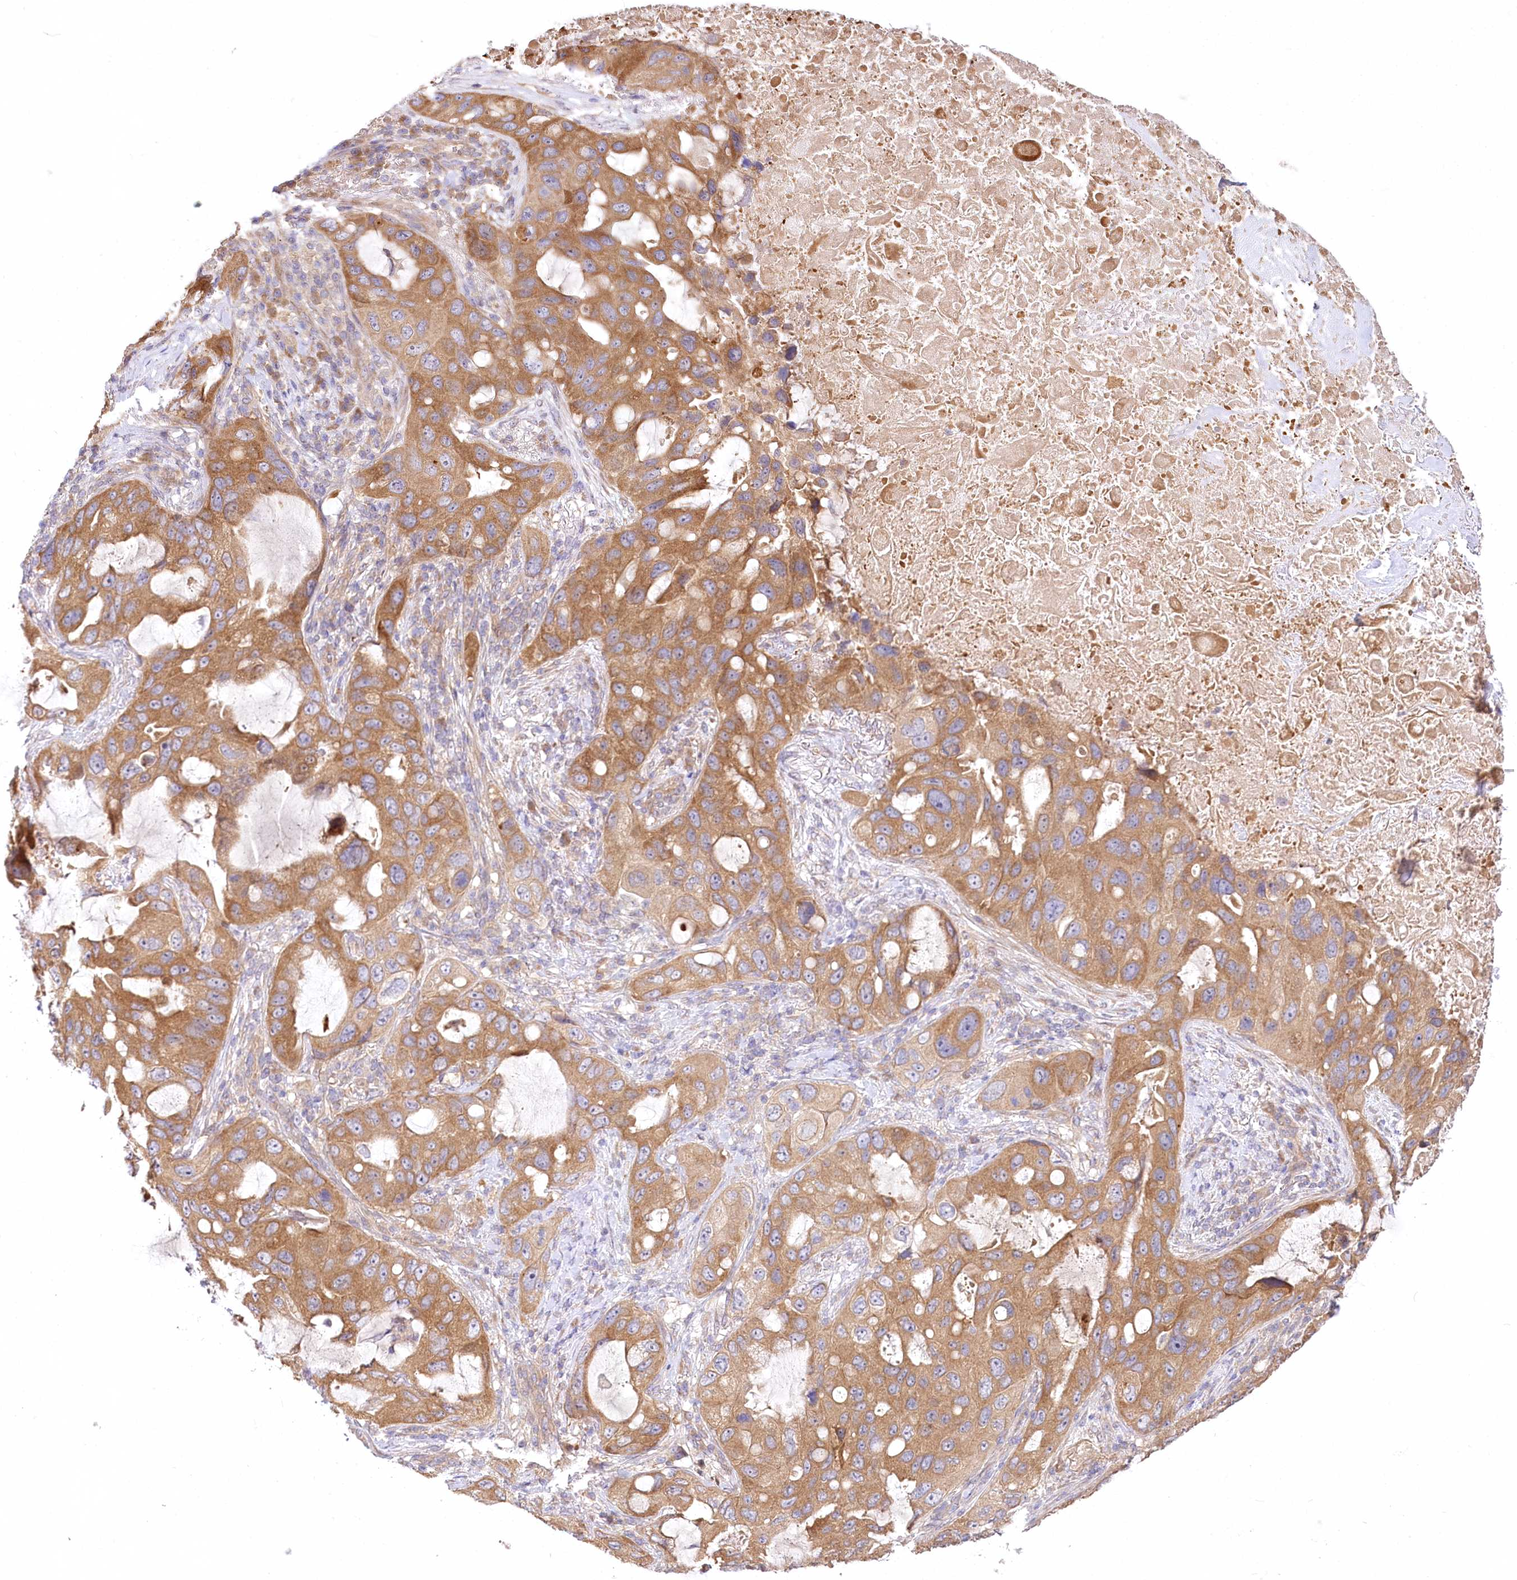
{"staining": {"intensity": "moderate", "quantity": ">75%", "location": "cytoplasmic/membranous"}, "tissue": "lung cancer", "cell_type": "Tumor cells", "image_type": "cancer", "snomed": [{"axis": "morphology", "description": "Squamous cell carcinoma, NOS"}, {"axis": "topography", "description": "Lung"}], "caption": "Protein analysis of lung squamous cell carcinoma tissue reveals moderate cytoplasmic/membranous expression in approximately >75% of tumor cells.", "gene": "PYROXD1", "patient": {"sex": "female", "age": 73}}